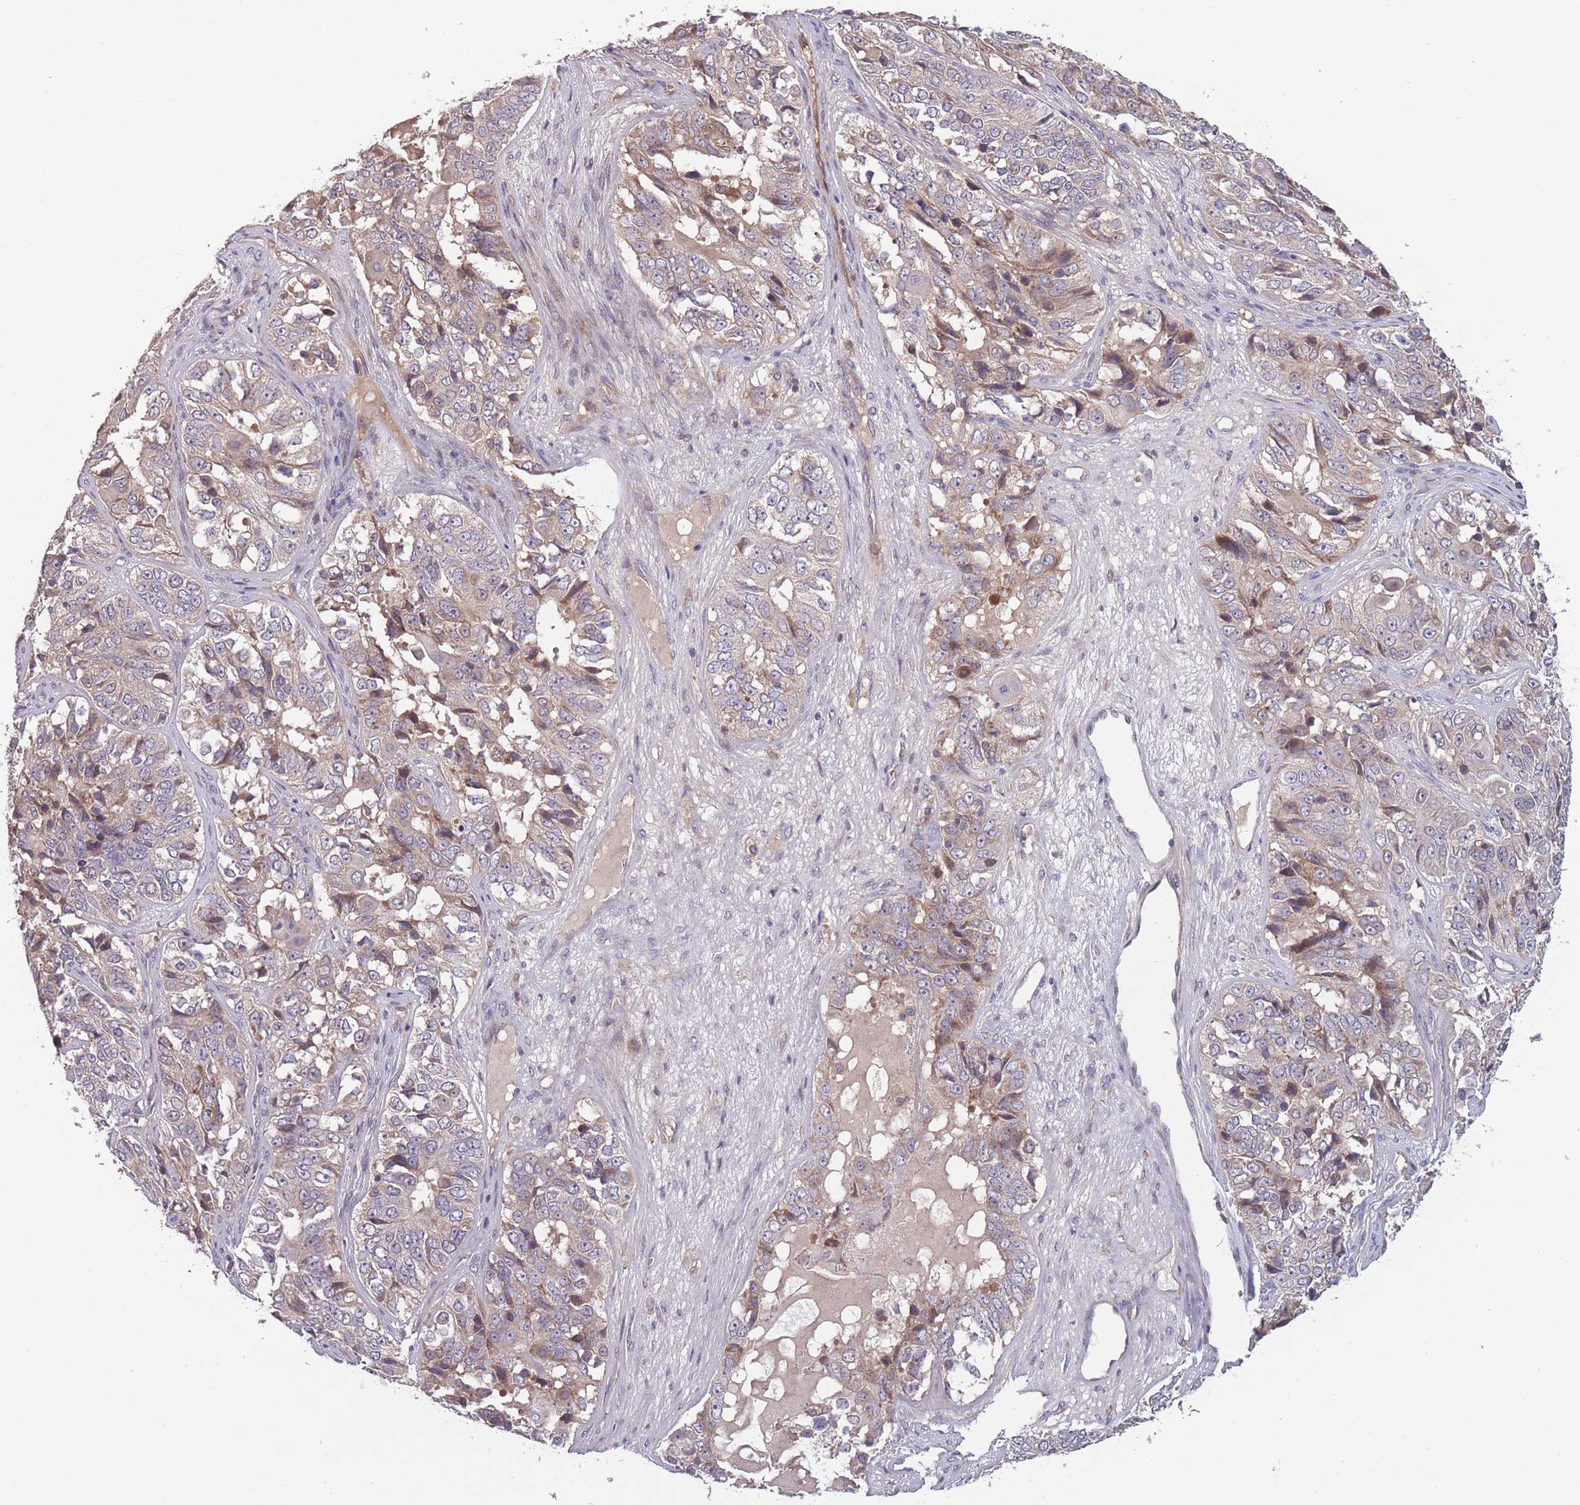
{"staining": {"intensity": "weak", "quantity": "<25%", "location": "cytoplasmic/membranous"}, "tissue": "ovarian cancer", "cell_type": "Tumor cells", "image_type": "cancer", "snomed": [{"axis": "morphology", "description": "Carcinoma, endometroid"}, {"axis": "topography", "description": "Ovary"}], "caption": "This is an IHC image of ovarian endometroid carcinoma. There is no staining in tumor cells.", "gene": "OR2V2", "patient": {"sex": "female", "age": 51}}